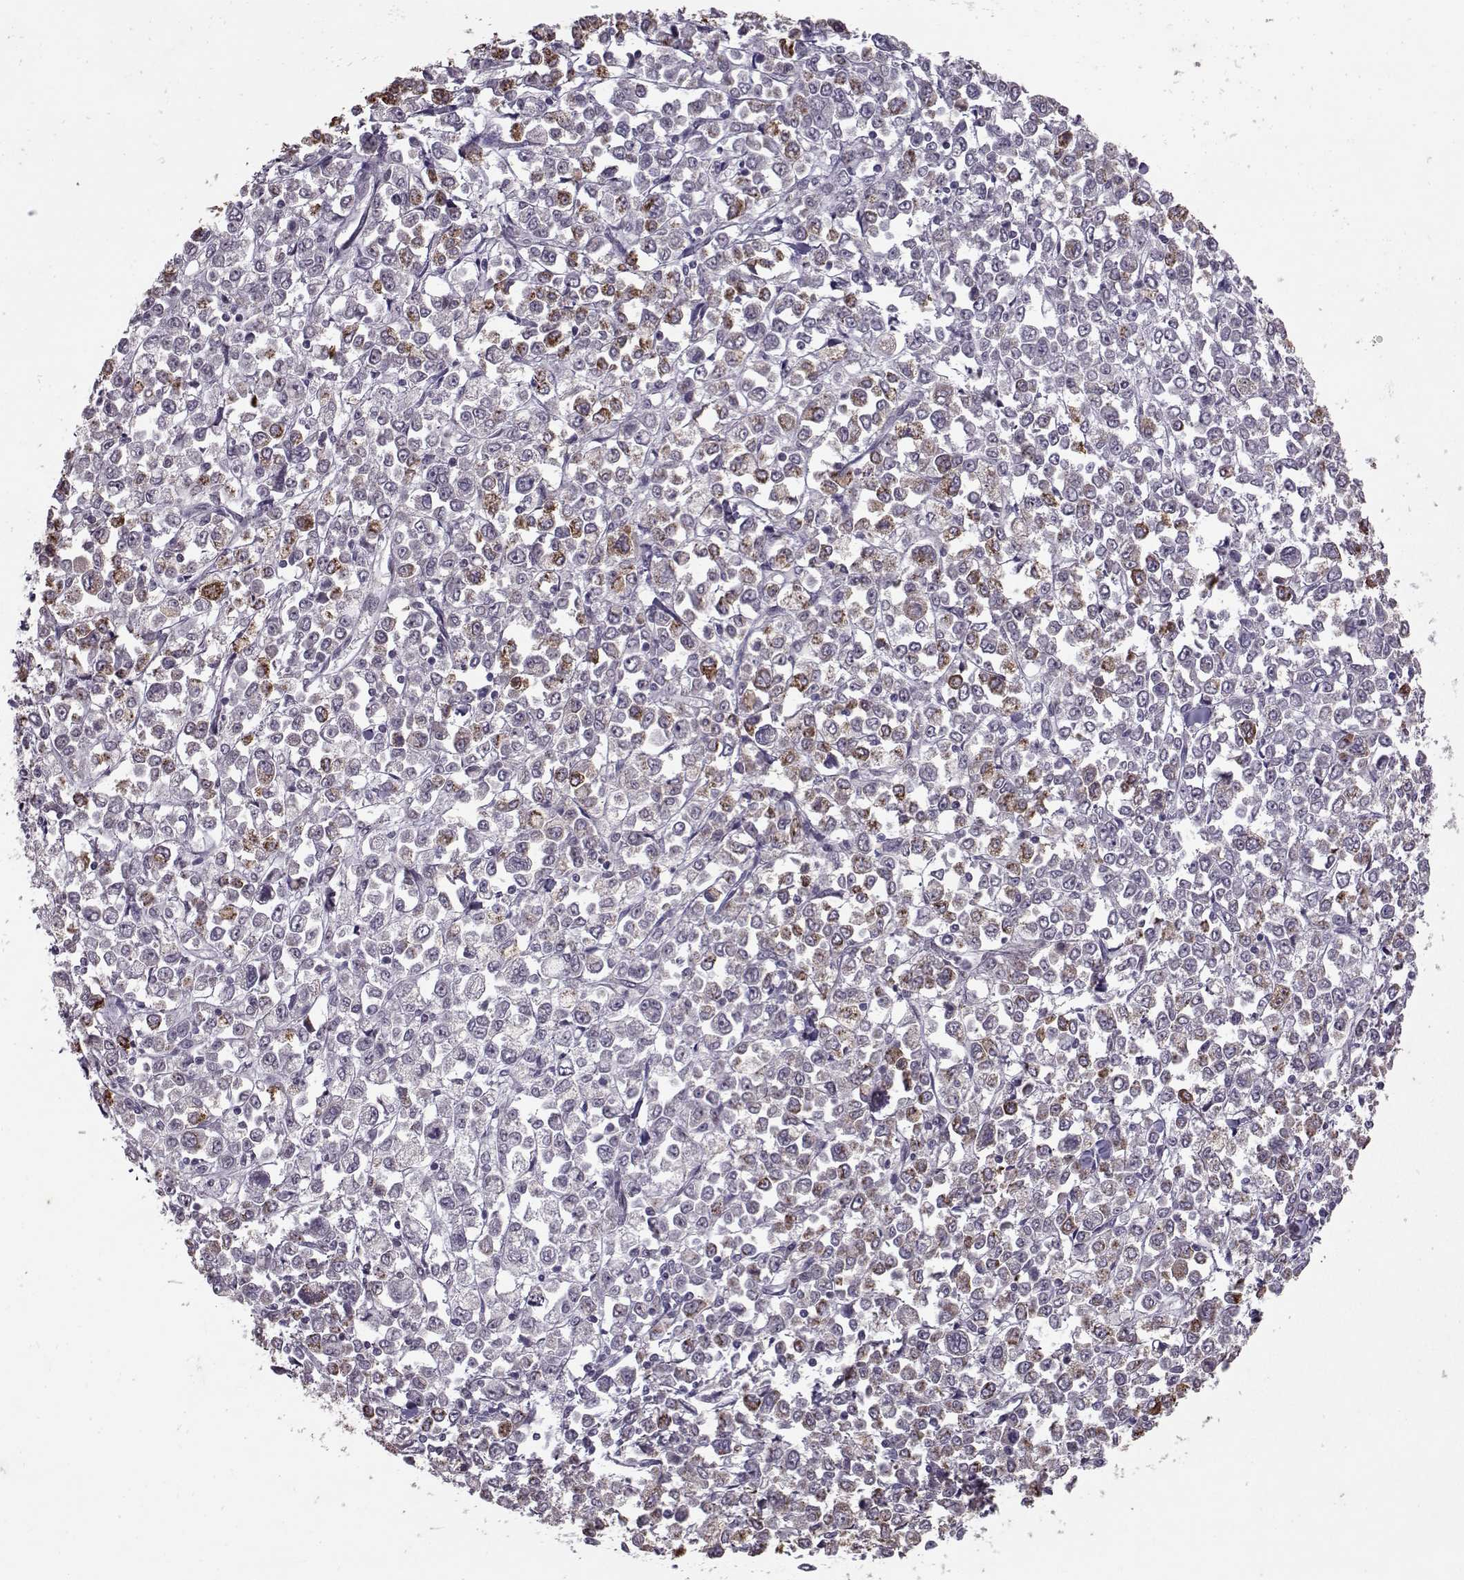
{"staining": {"intensity": "moderate", "quantity": "<25%", "location": "cytoplasmic/membranous"}, "tissue": "stomach cancer", "cell_type": "Tumor cells", "image_type": "cancer", "snomed": [{"axis": "morphology", "description": "Adenocarcinoma, NOS"}, {"axis": "topography", "description": "Stomach, upper"}], "caption": "A low amount of moderate cytoplasmic/membranous expression is seen in about <25% of tumor cells in stomach cancer tissue.", "gene": "CDK4", "patient": {"sex": "male", "age": 70}}